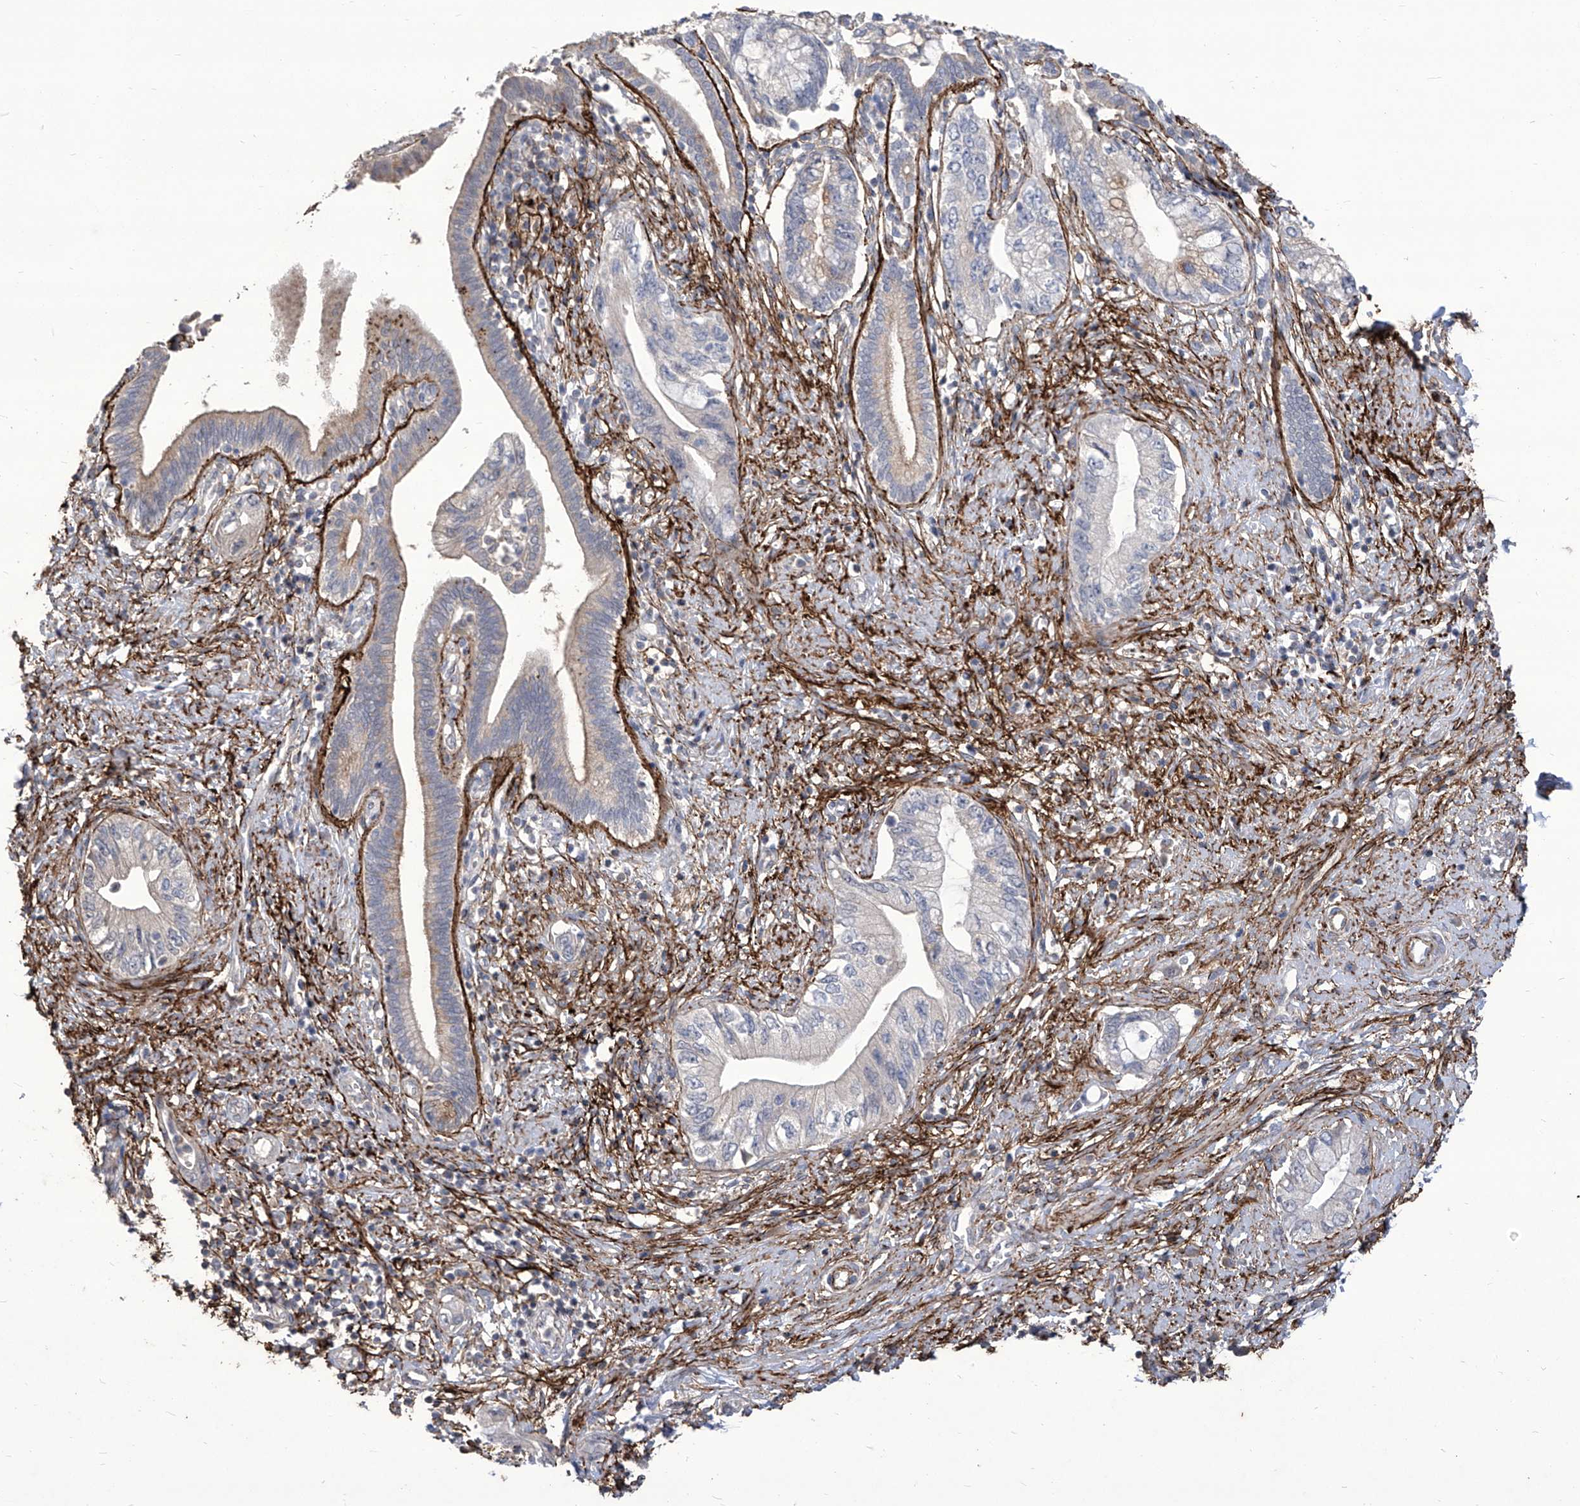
{"staining": {"intensity": "weak", "quantity": "<25%", "location": "cytoplasmic/membranous"}, "tissue": "pancreatic cancer", "cell_type": "Tumor cells", "image_type": "cancer", "snomed": [{"axis": "morphology", "description": "Adenocarcinoma, NOS"}, {"axis": "topography", "description": "Pancreas"}], "caption": "Pancreatic cancer was stained to show a protein in brown. There is no significant expression in tumor cells.", "gene": "TXNIP", "patient": {"sex": "female", "age": 73}}